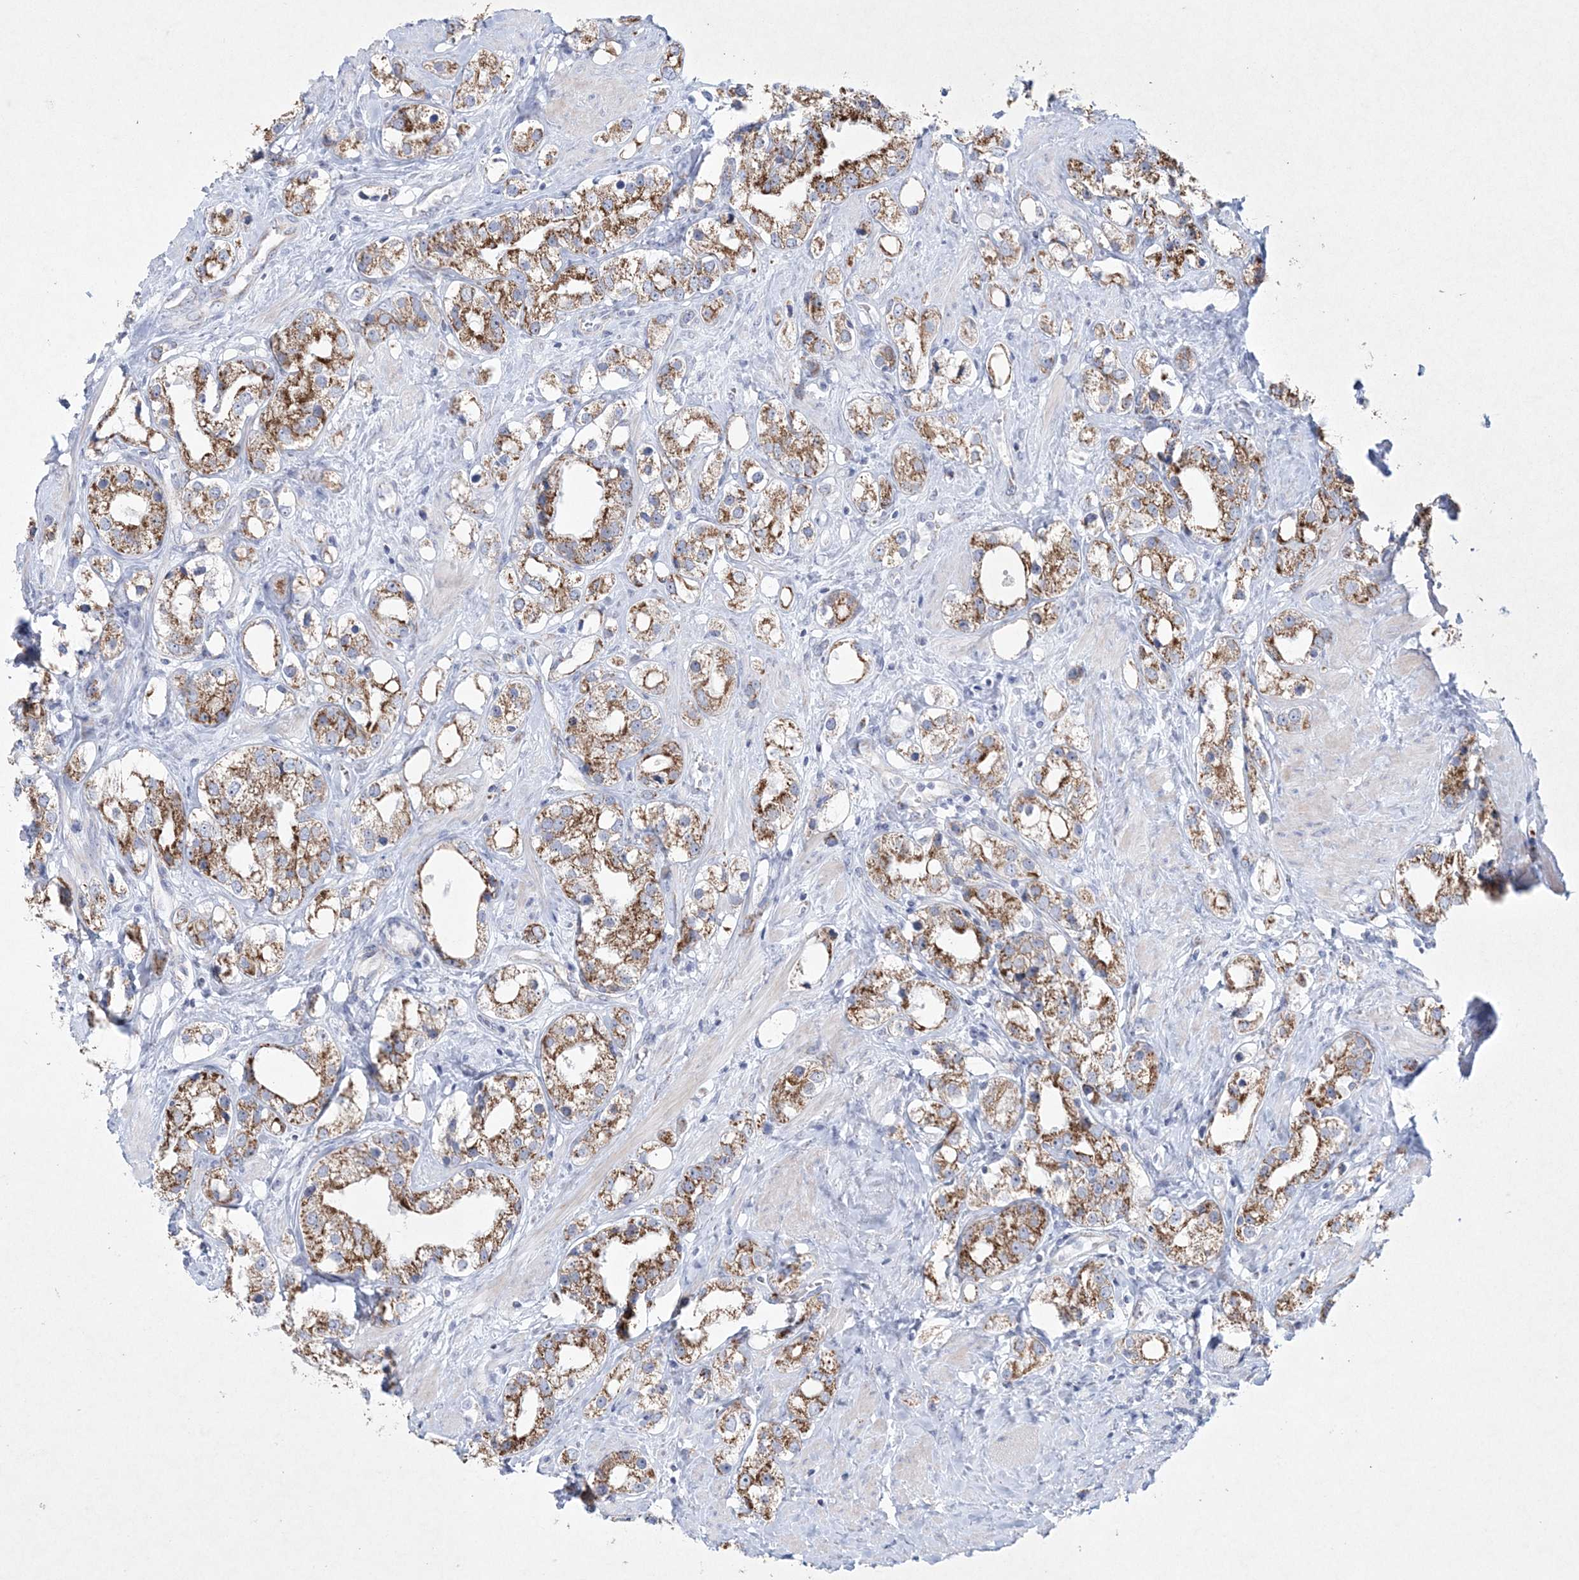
{"staining": {"intensity": "moderate", "quantity": ">75%", "location": "cytoplasmic/membranous"}, "tissue": "prostate cancer", "cell_type": "Tumor cells", "image_type": "cancer", "snomed": [{"axis": "morphology", "description": "Adenocarcinoma, NOS"}, {"axis": "topography", "description": "Prostate"}], "caption": "IHC micrograph of neoplastic tissue: prostate cancer (adenocarcinoma) stained using IHC demonstrates medium levels of moderate protein expression localized specifically in the cytoplasmic/membranous of tumor cells, appearing as a cytoplasmic/membranous brown color.", "gene": "CES4A", "patient": {"sex": "male", "age": 79}}